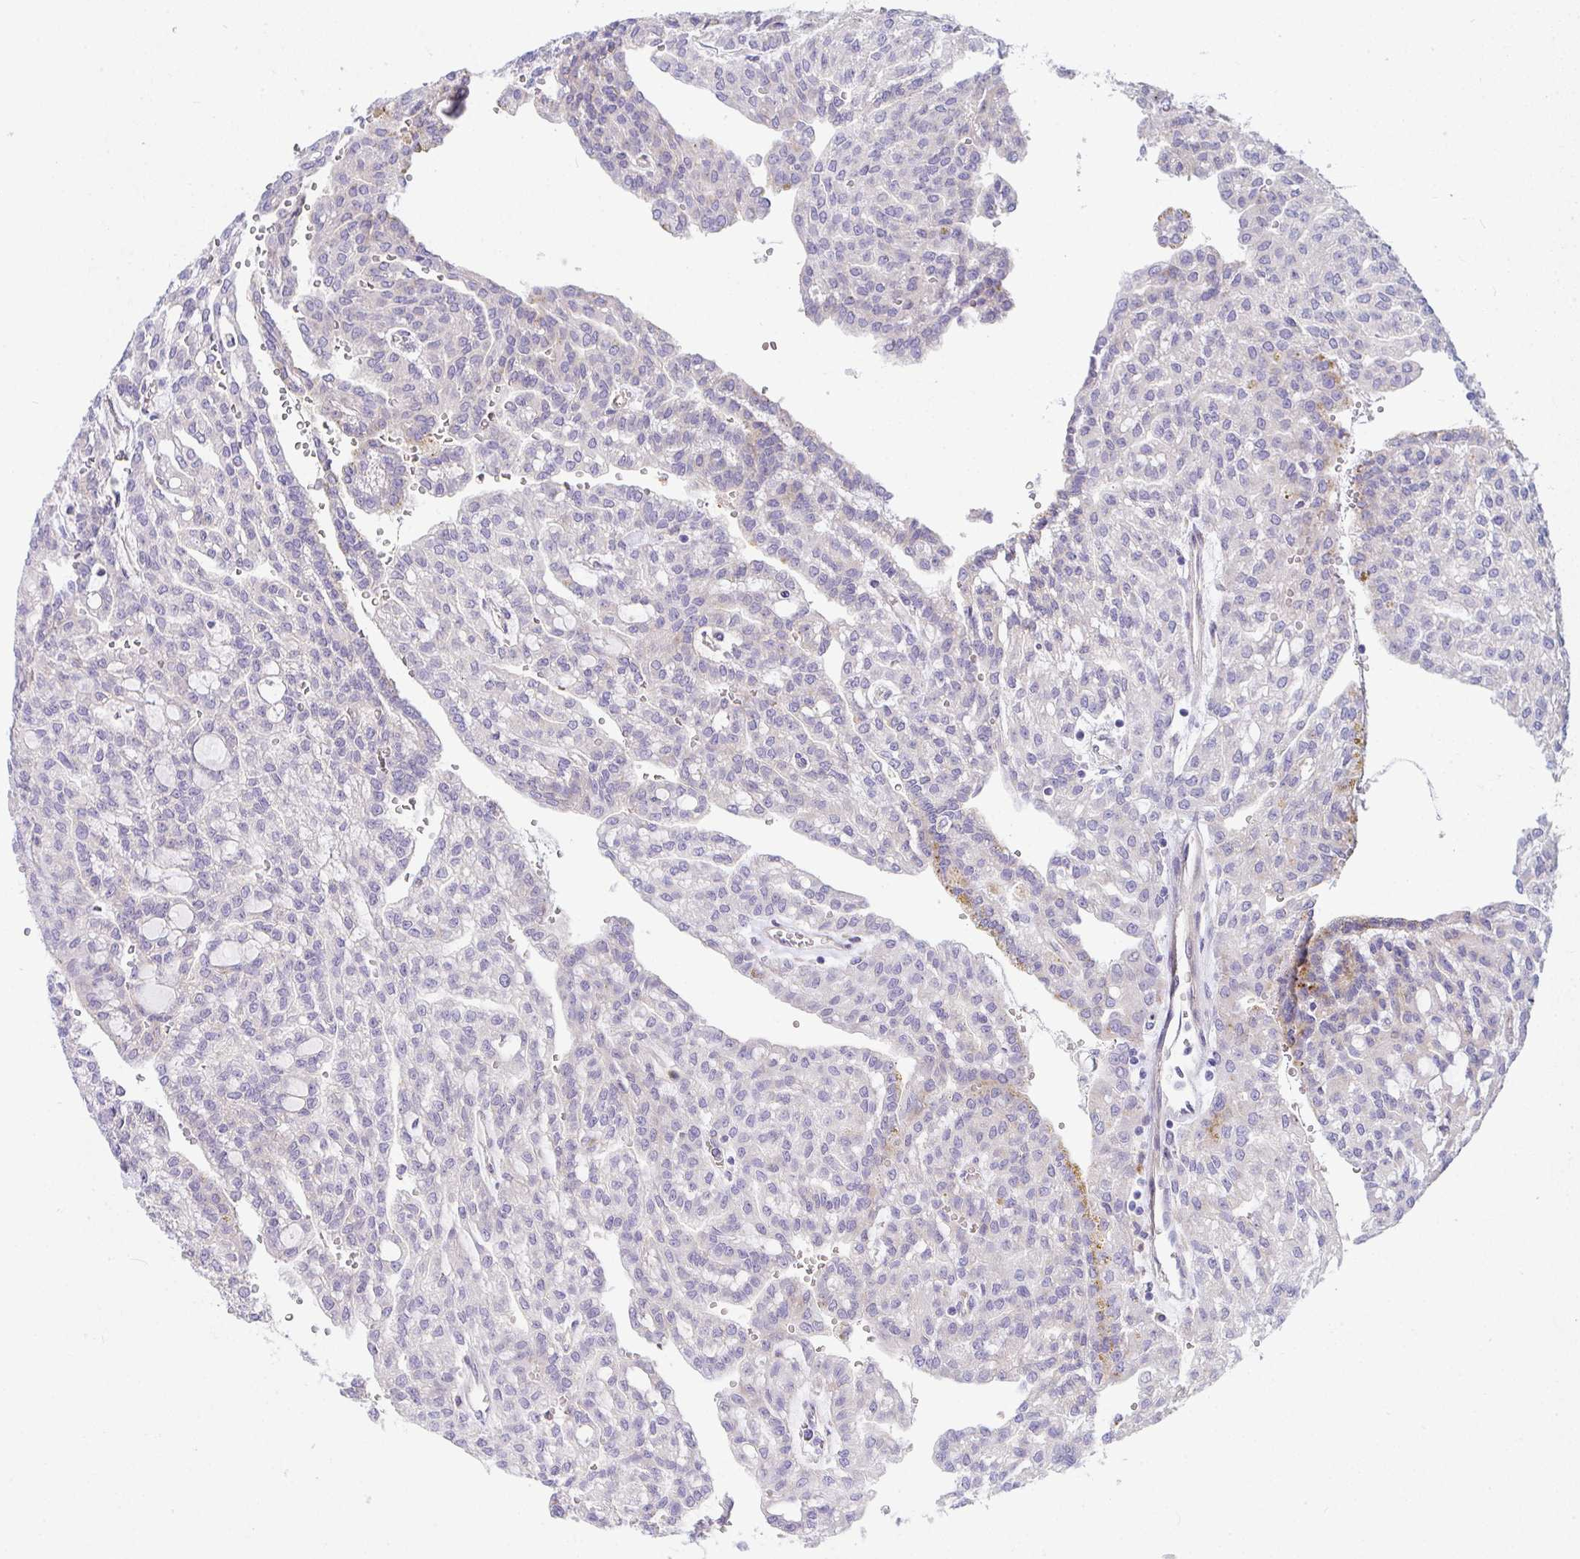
{"staining": {"intensity": "weak", "quantity": "<25%", "location": "cytoplasmic/membranous"}, "tissue": "renal cancer", "cell_type": "Tumor cells", "image_type": "cancer", "snomed": [{"axis": "morphology", "description": "Adenocarcinoma, NOS"}, {"axis": "topography", "description": "Kidney"}], "caption": "High power microscopy micrograph of an IHC micrograph of renal cancer (adenocarcinoma), revealing no significant positivity in tumor cells. (DAB (3,3'-diaminobenzidine) immunohistochemistry with hematoxylin counter stain).", "gene": "GAB1", "patient": {"sex": "male", "age": 63}}